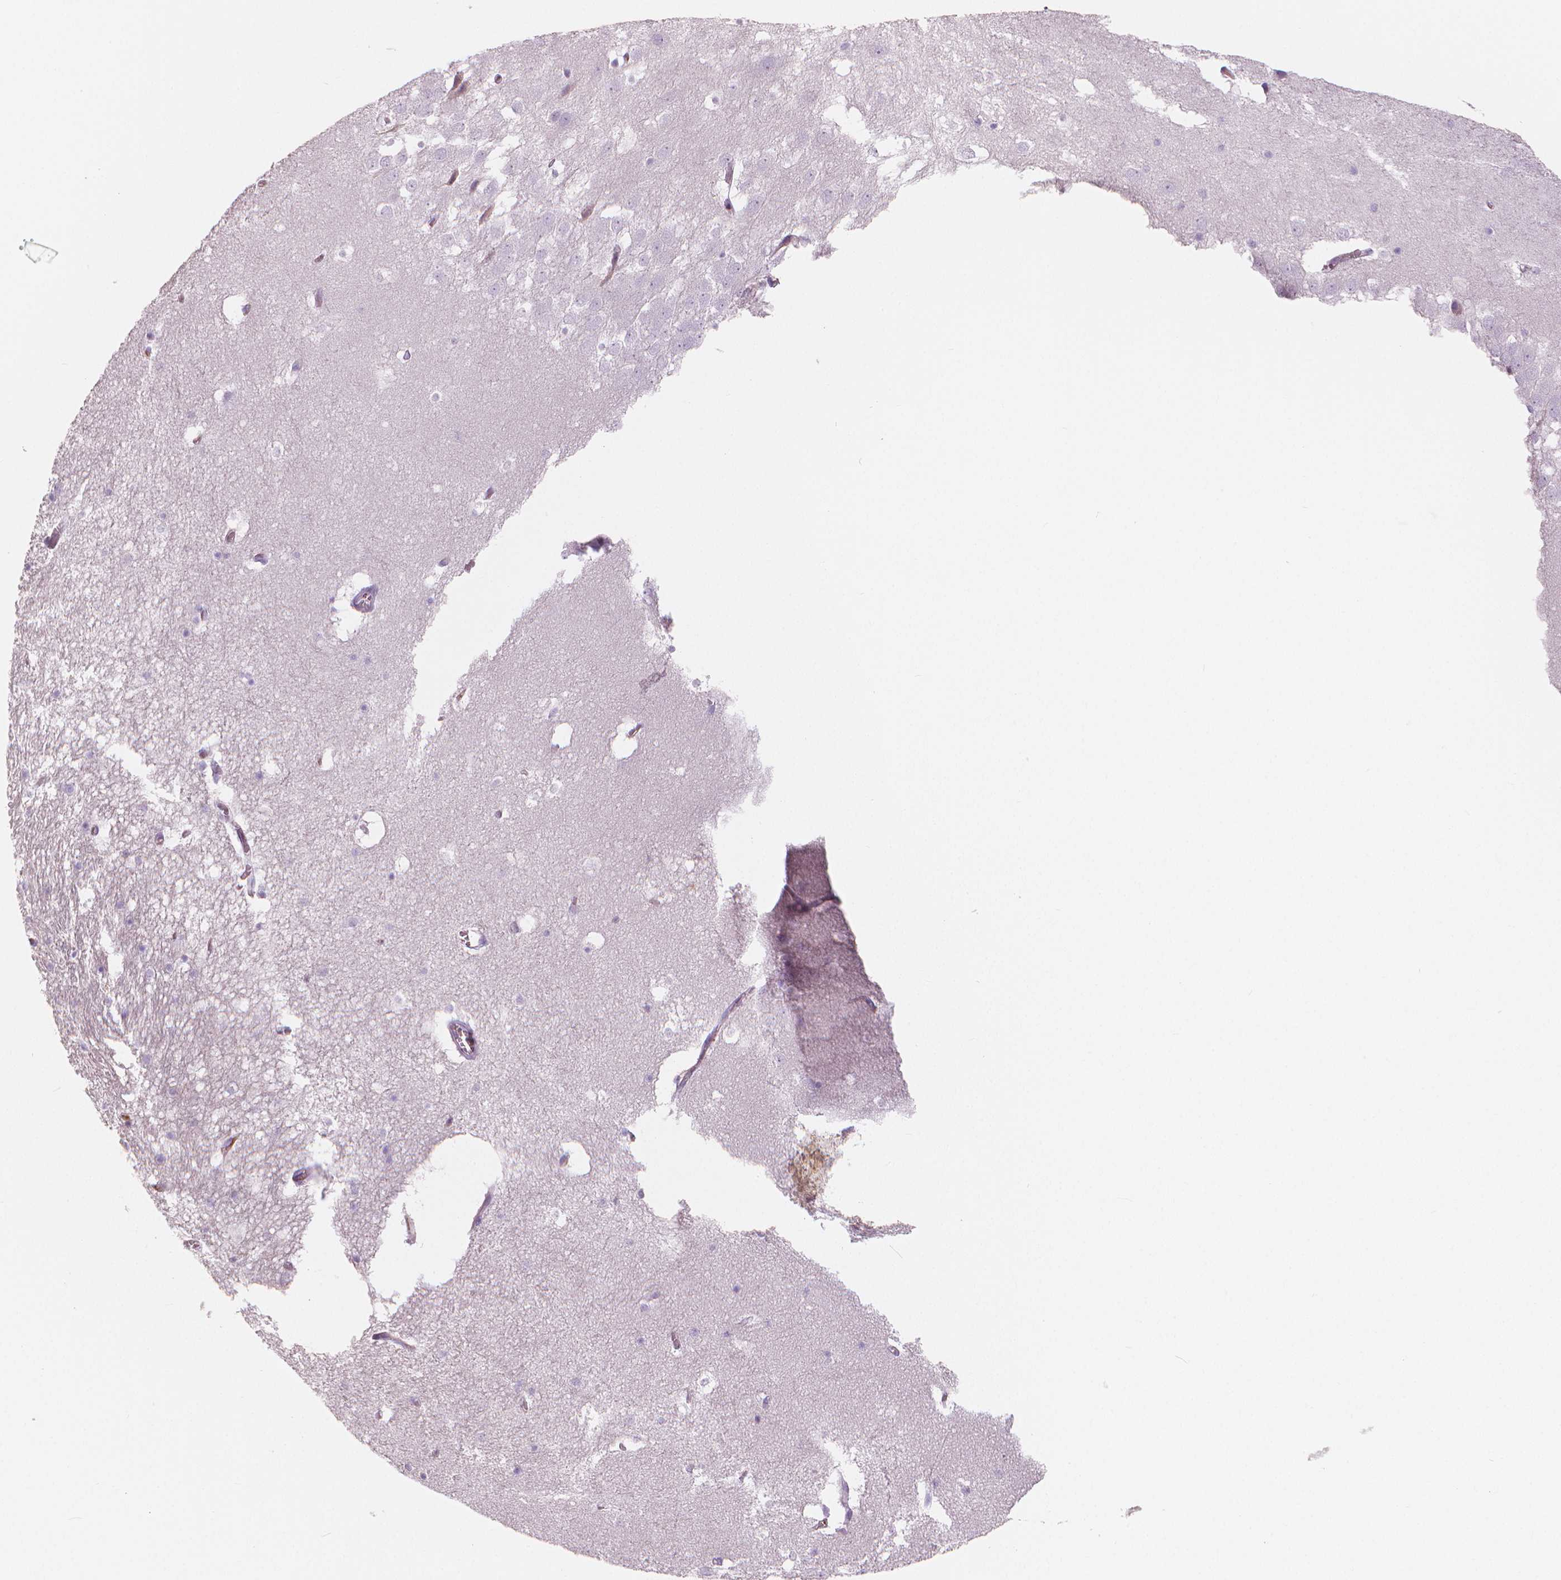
{"staining": {"intensity": "negative", "quantity": "none", "location": "none"}, "tissue": "hippocampus", "cell_type": "Glial cells", "image_type": "normal", "snomed": [{"axis": "morphology", "description": "Normal tissue, NOS"}, {"axis": "topography", "description": "Hippocampus"}], "caption": "A histopathology image of hippocampus stained for a protein shows no brown staining in glial cells.", "gene": "APOA4", "patient": {"sex": "male", "age": 45}}